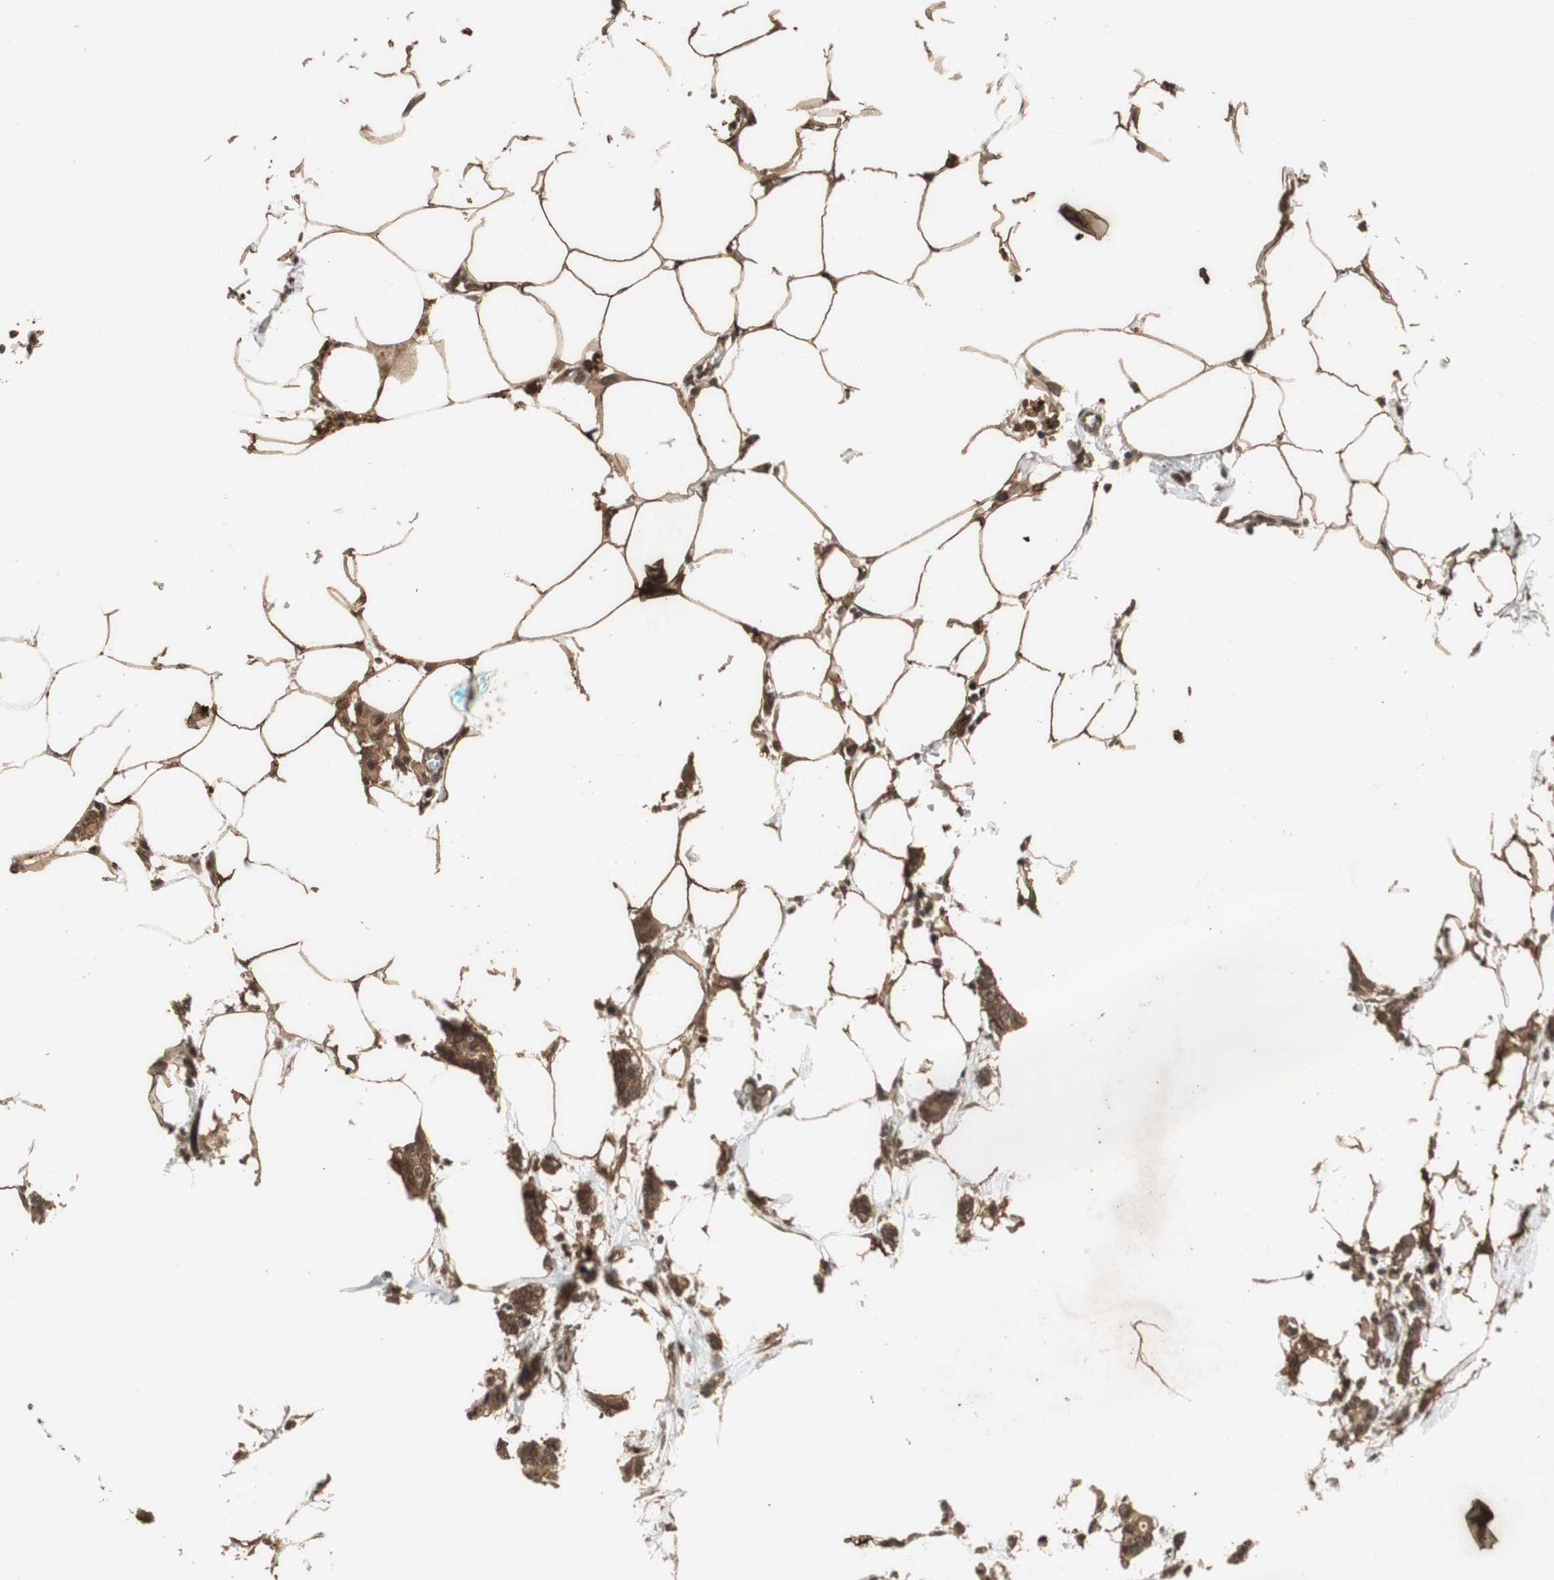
{"staining": {"intensity": "moderate", "quantity": ">75%", "location": "cytoplasmic/membranous"}, "tissue": "breast cancer", "cell_type": "Tumor cells", "image_type": "cancer", "snomed": [{"axis": "morphology", "description": "Duct carcinoma"}, {"axis": "topography", "description": "Breast"}], "caption": "Immunohistochemical staining of human intraductal carcinoma (breast) displays moderate cytoplasmic/membranous protein staining in approximately >75% of tumor cells. The staining was performed using DAB, with brown indicating positive protein expression. Nuclei are stained blue with hematoxylin.", "gene": "PI4KB", "patient": {"sex": "female", "age": 84}}